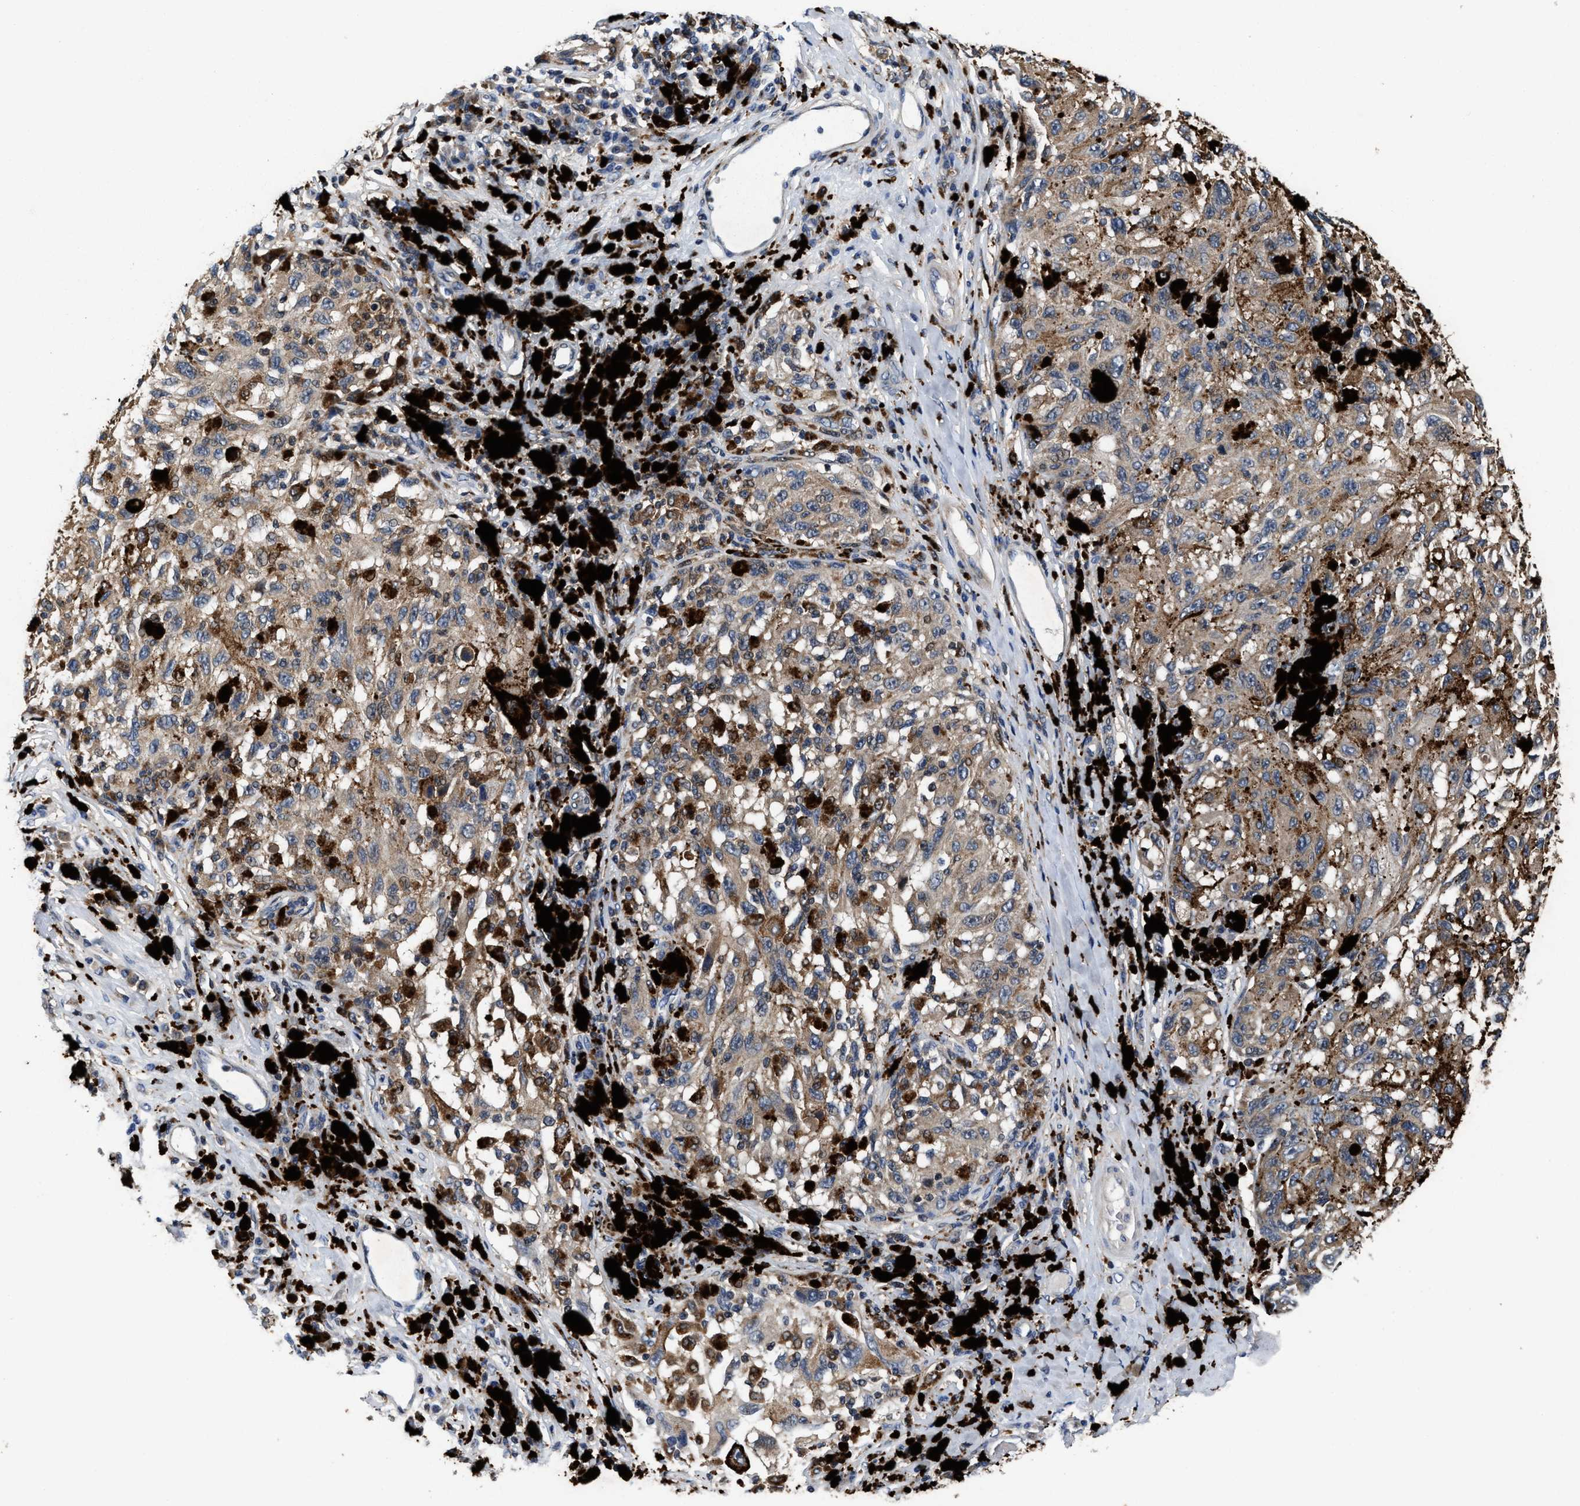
{"staining": {"intensity": "weak", "quantity": ">75%", "location": "cytoplasmic/membranous"}, "tissue": "melanoma", "cell_type": "Tumor cells", "image_type": "cancer", "snomed": [{"axis": "morphology", "description": "Malignant melanoma, NOS"}, {"axis": "topography", "description": "Skin"}], "caption": "Weak cytoplasmic/membranous staining for a protein is present in about >75% of tumor cells of malignant melanoma using IHC.", "gene": "RGS10", "patient": {"sex": "female", "age": 73}}